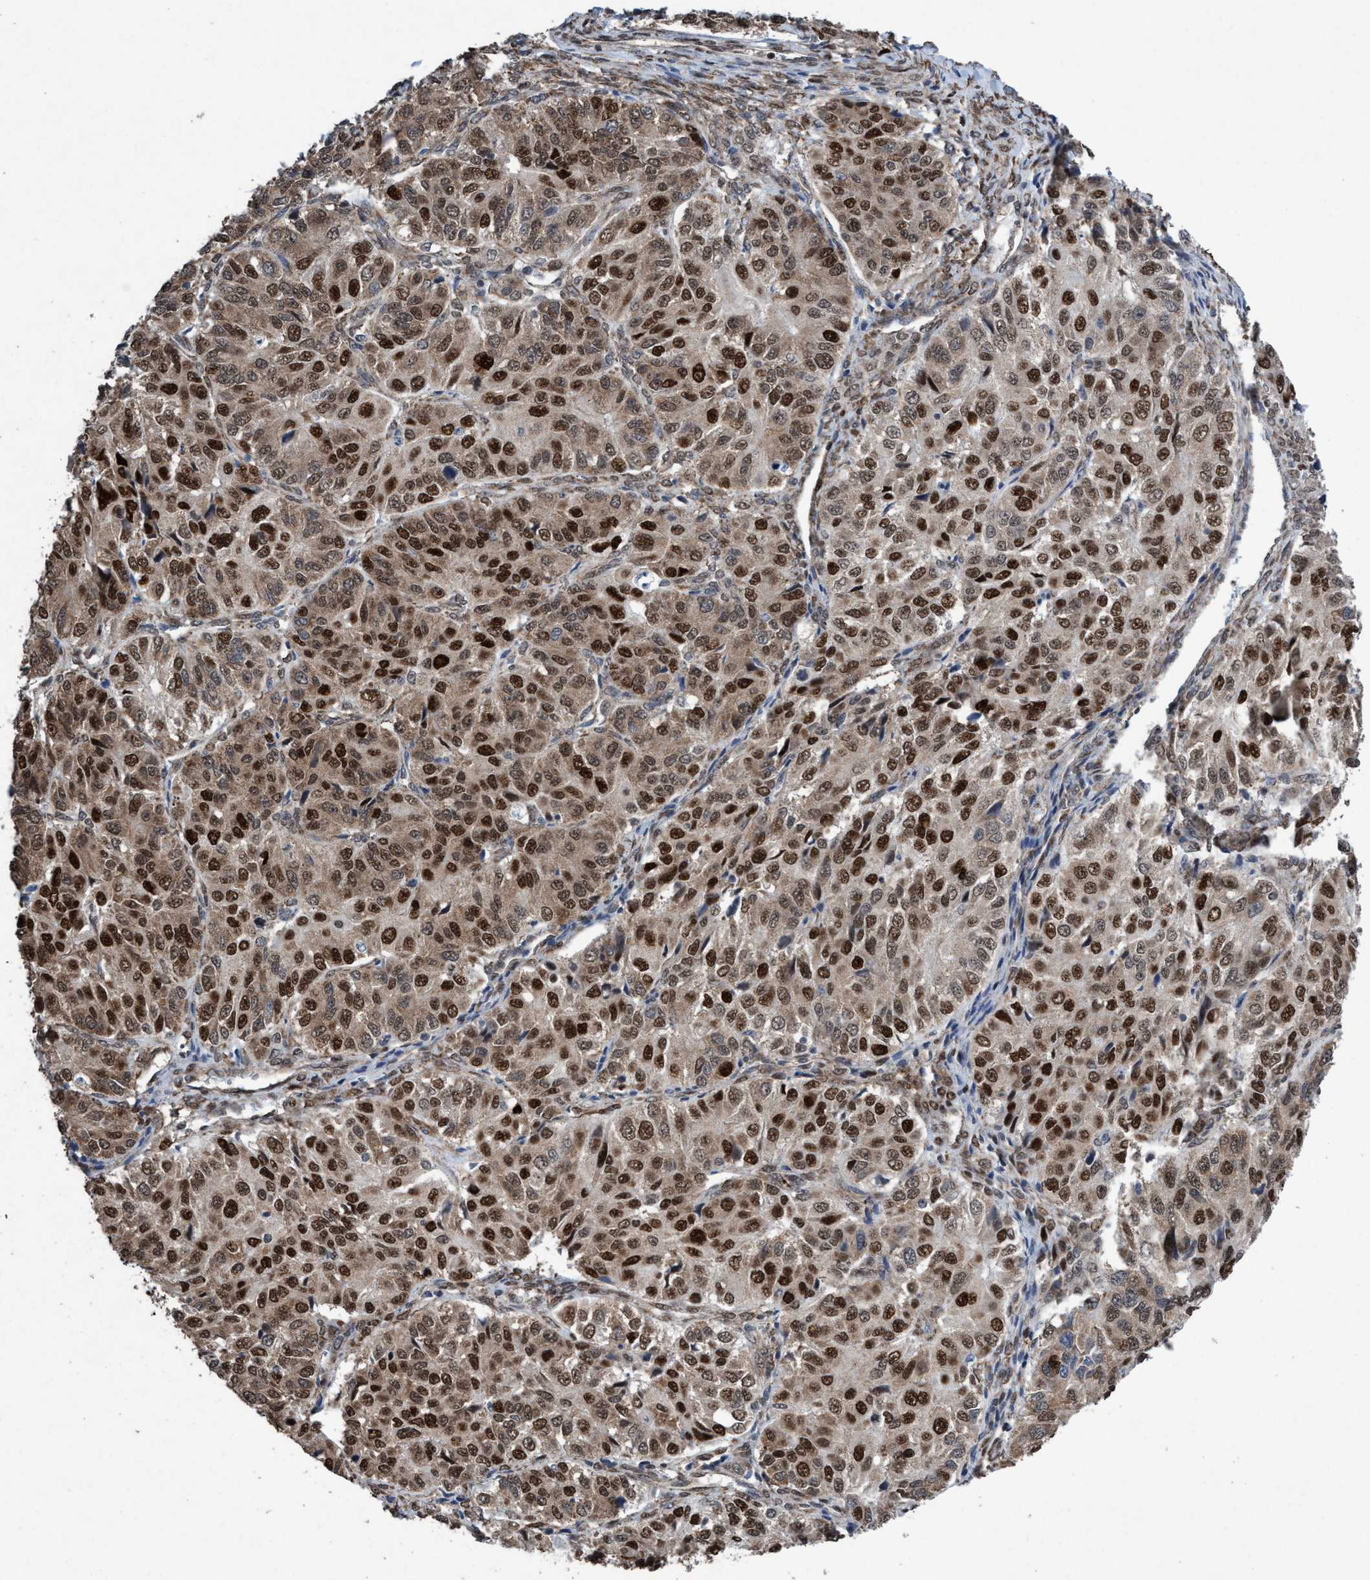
{"staining": {"intensity": "strong", "quantity": ">75%", "location": "cytoplasmic/membranous,nuclear"}, "tissue": "ovarian cancer", "cell_type": "Tumor cells", "image_type": "cancer", "snomed": [{"axis": "morphology", "description": "Carcinoma, endometroid"}, {"axis": "topography", "description": "Ovary"}], "caption": "Immunohistochemical staining of human ovarian cancer (endometroid carcinoma) displays high levels of strong cytoplasmic/membranous and nuclear protein positivity in approximately >75% of tumor cells.", "gene": "METAP2", "patient": {"sex": "female", "age": 51}}